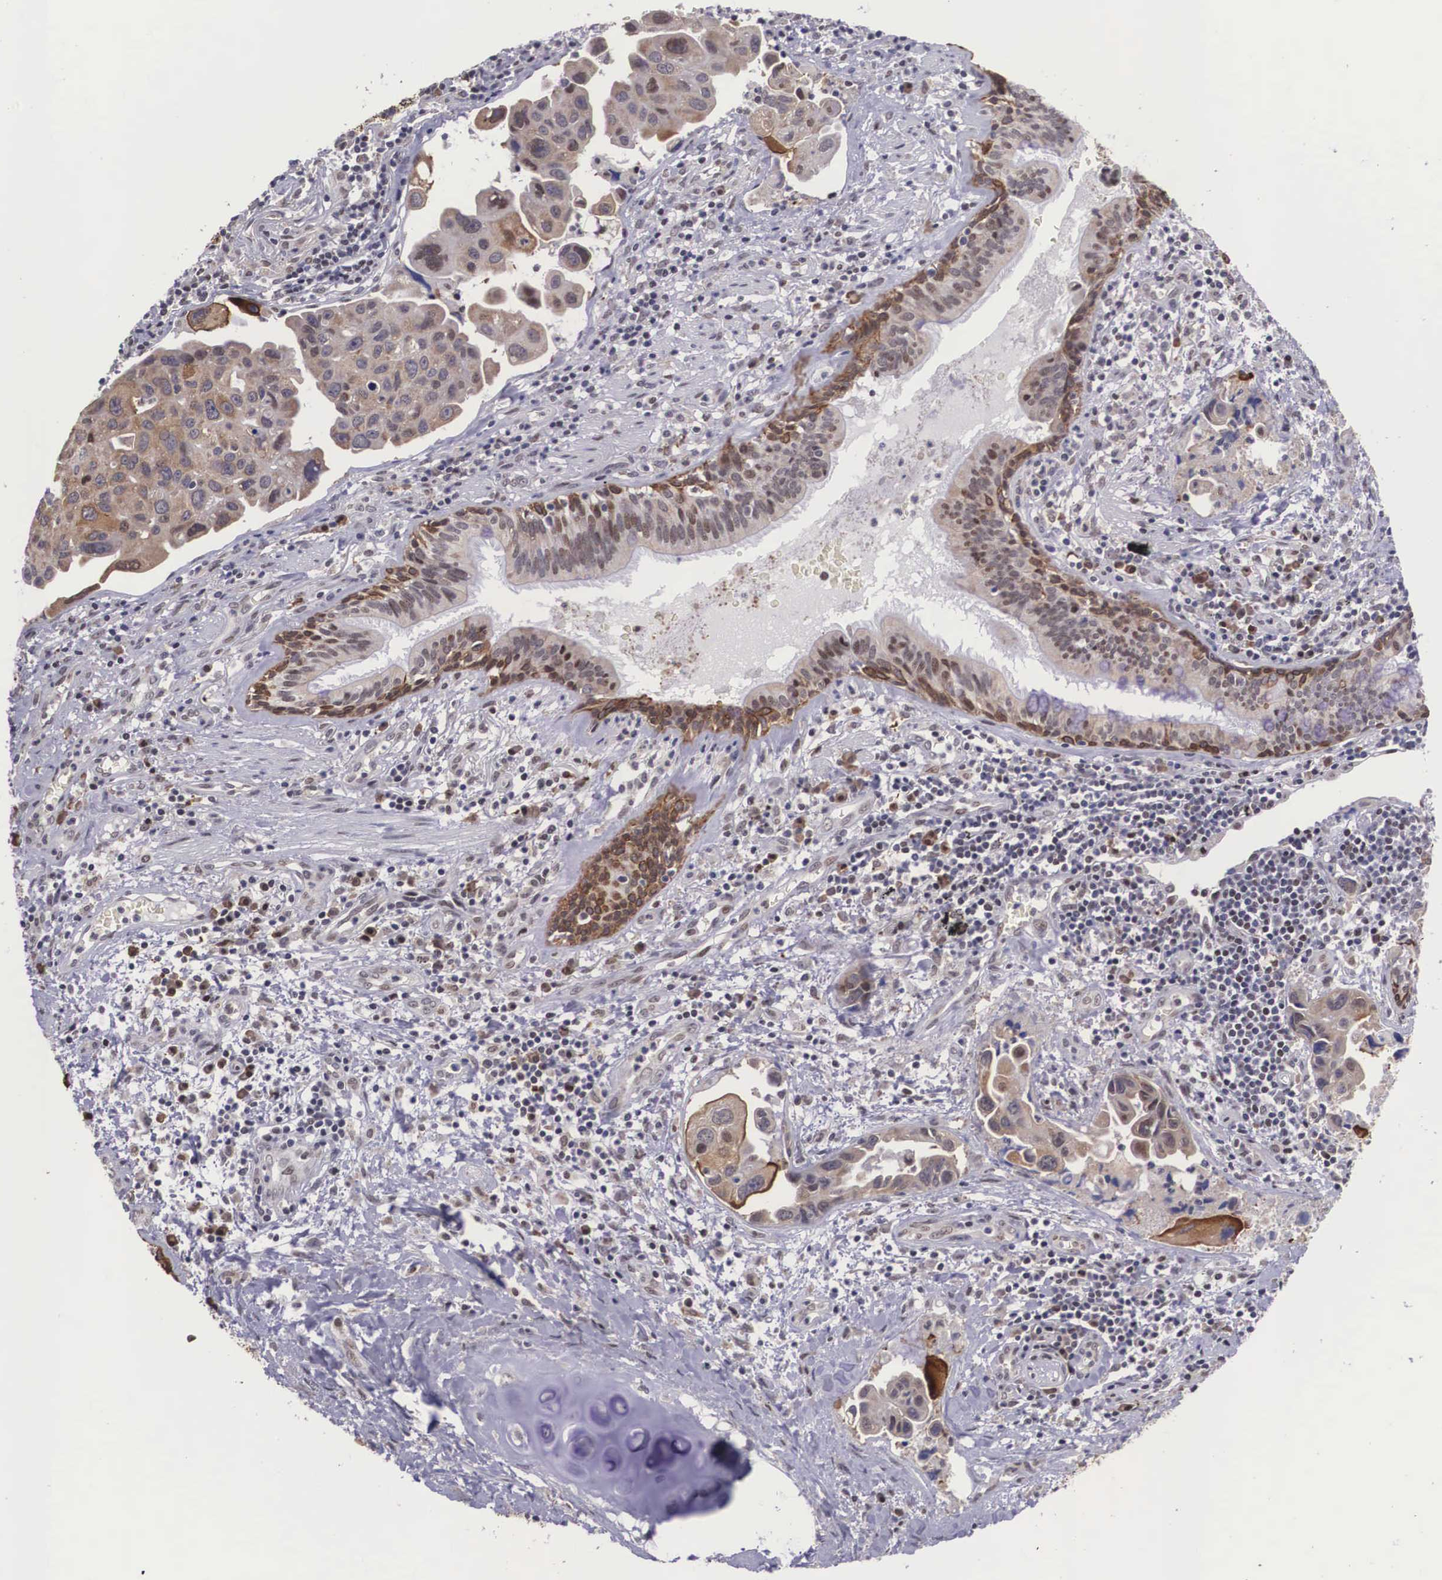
{"staining": {"intensity": "moderate", "quantity": "25%-75%", "location": "cytoplasmic/membranous"}, "tissue": "lung cancer", "cell_type": "Tumor cells", "image_type": "cancer", "snomed": [{"axis": "morphology", "description": "Adenocarcinoma, NOS"}, {"axis": "topography", "description": "Lung"}], "caption": "Human lung adenocarcinoma stained with a protein marker reveals moderate staining in tumor cells.", "gene": "SLC25A21", "patient": {"sex": "male", "age": 64}}